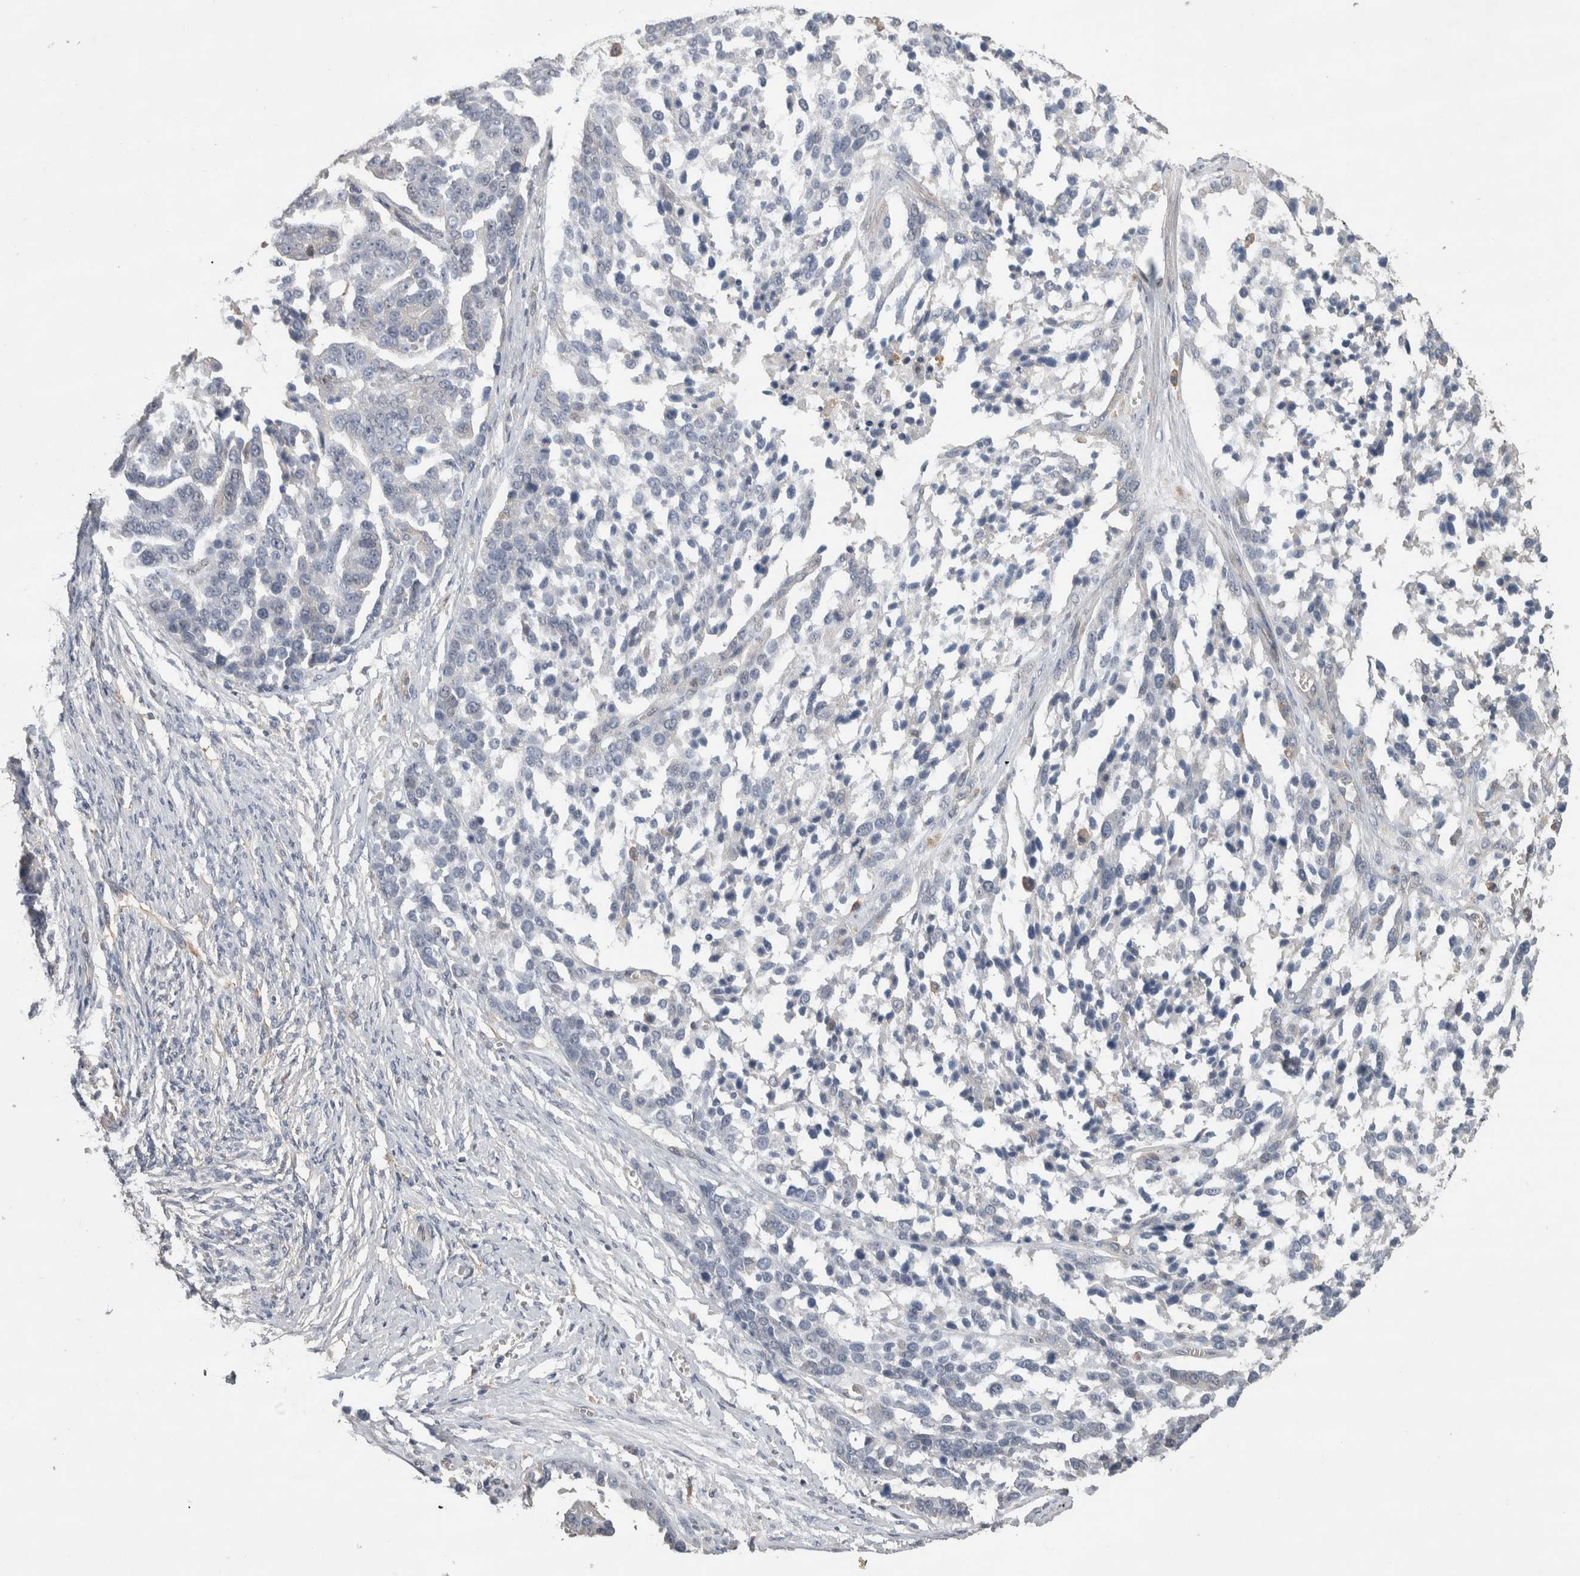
{"staining": {"intensity": "negative", "quantity": "none", "location": "none"}, "tissue": "ovarian cancer", "cell_type": "Tumor cells", "image_type": "cancer", "snomed": [{"axis": "morphology", "description": "Cystadenocarcinoma, serous, NOS"}, {"axis": "topography", "description": "Ovary"}], "caption": "This is a image of immunohistochemistry staining of ovarian serous cystadenocarcinoma, which shows no positivity in tumor cells.", "gene": "GCNA", "patient": {"sex": "female", "age": 44}}